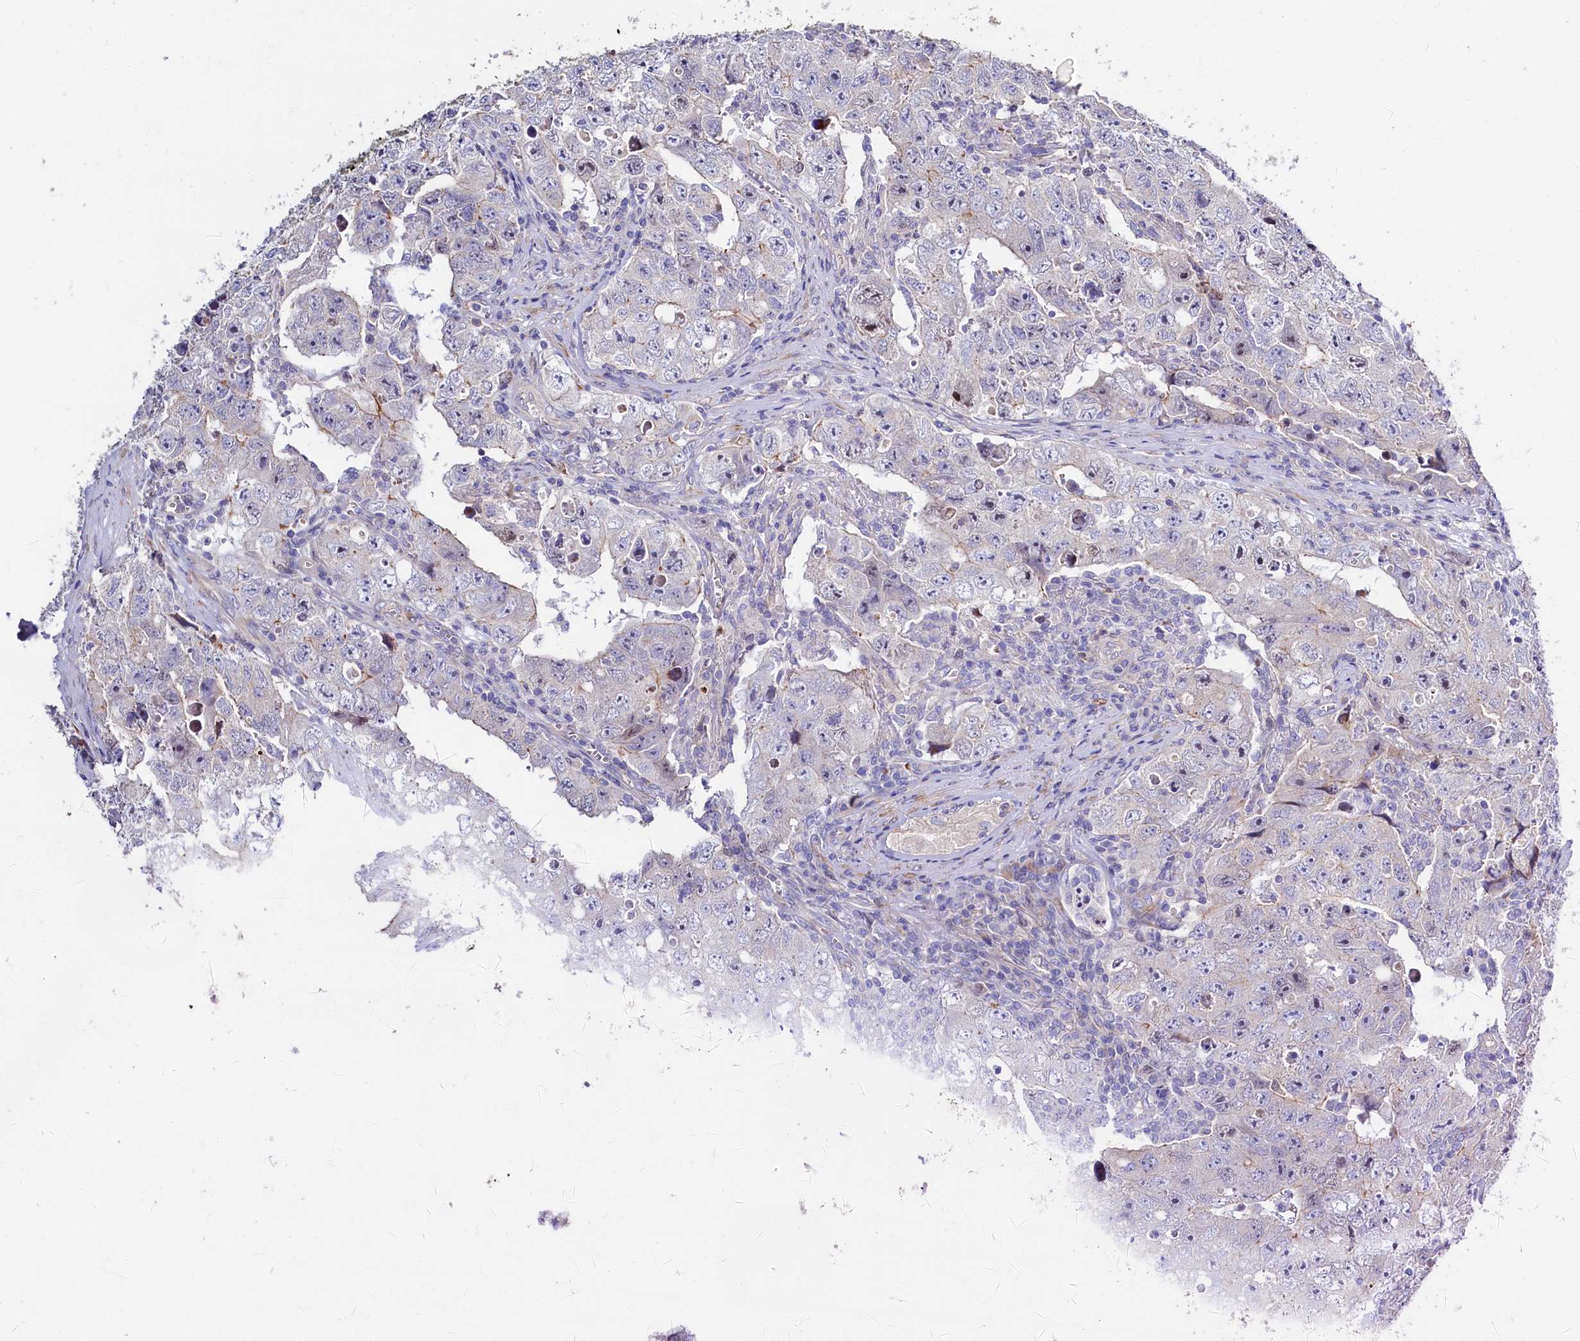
{"staining": {"intensity": "negative", "quantity": "none", "location": "none"}, "tissue": "testis cancer", "cell_type": "Tumor cells", "image_type": "cancer", "snomed": [{"axis": "morphology", "description": "Carcinoma, Embryonal, NOS"}, {"axis": "topography", "description": "Testis"}], "caption": "Tumor cells show no significant staining in testis cancer (embryonal carcinoma). (DAB immunohistochemistry with hematoxylin counter stain).", "gene": "WNT8A", "patient": {"sex": "male", "age": 17}}